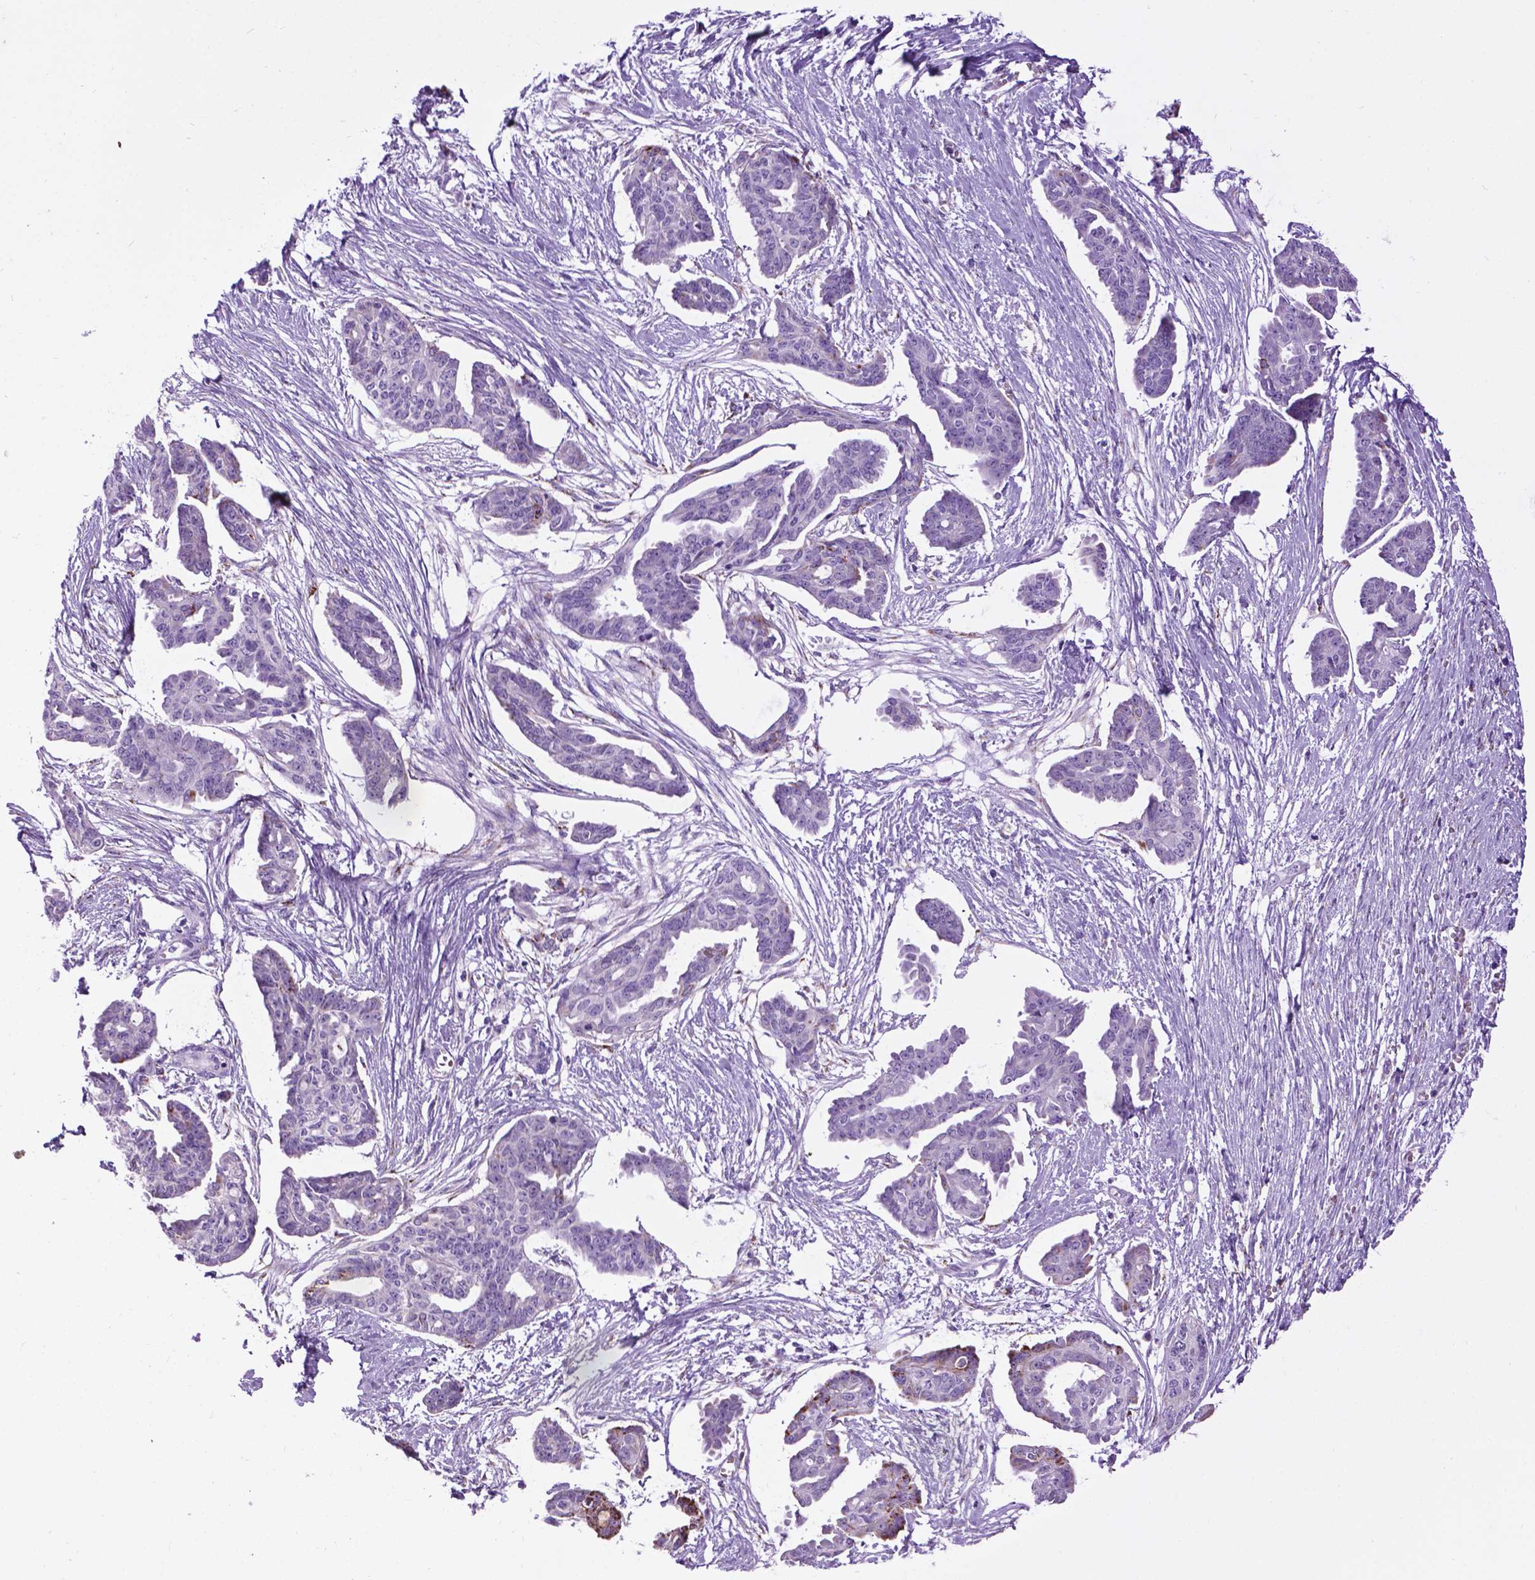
{"staining": {"intensity": "negative", "quantity": "none", "location": "none"}, "tissue": "ovarian cancer", "cell_type": "Tumor cells", "image_type": "cancer", "snomed": [{"axis": "morphology", "description": "Cystadenocarcinoma, serous, NOS"}, {"axis": "topography", "description": "Ovary"}], "caption": "Immunohistochemistry (IHC) of human ovarian serous cystadenocarcinoma shows no staining in tumor cells.", "gene": "TMEM132E", "patient": {"sex": "female", "age": 71}}